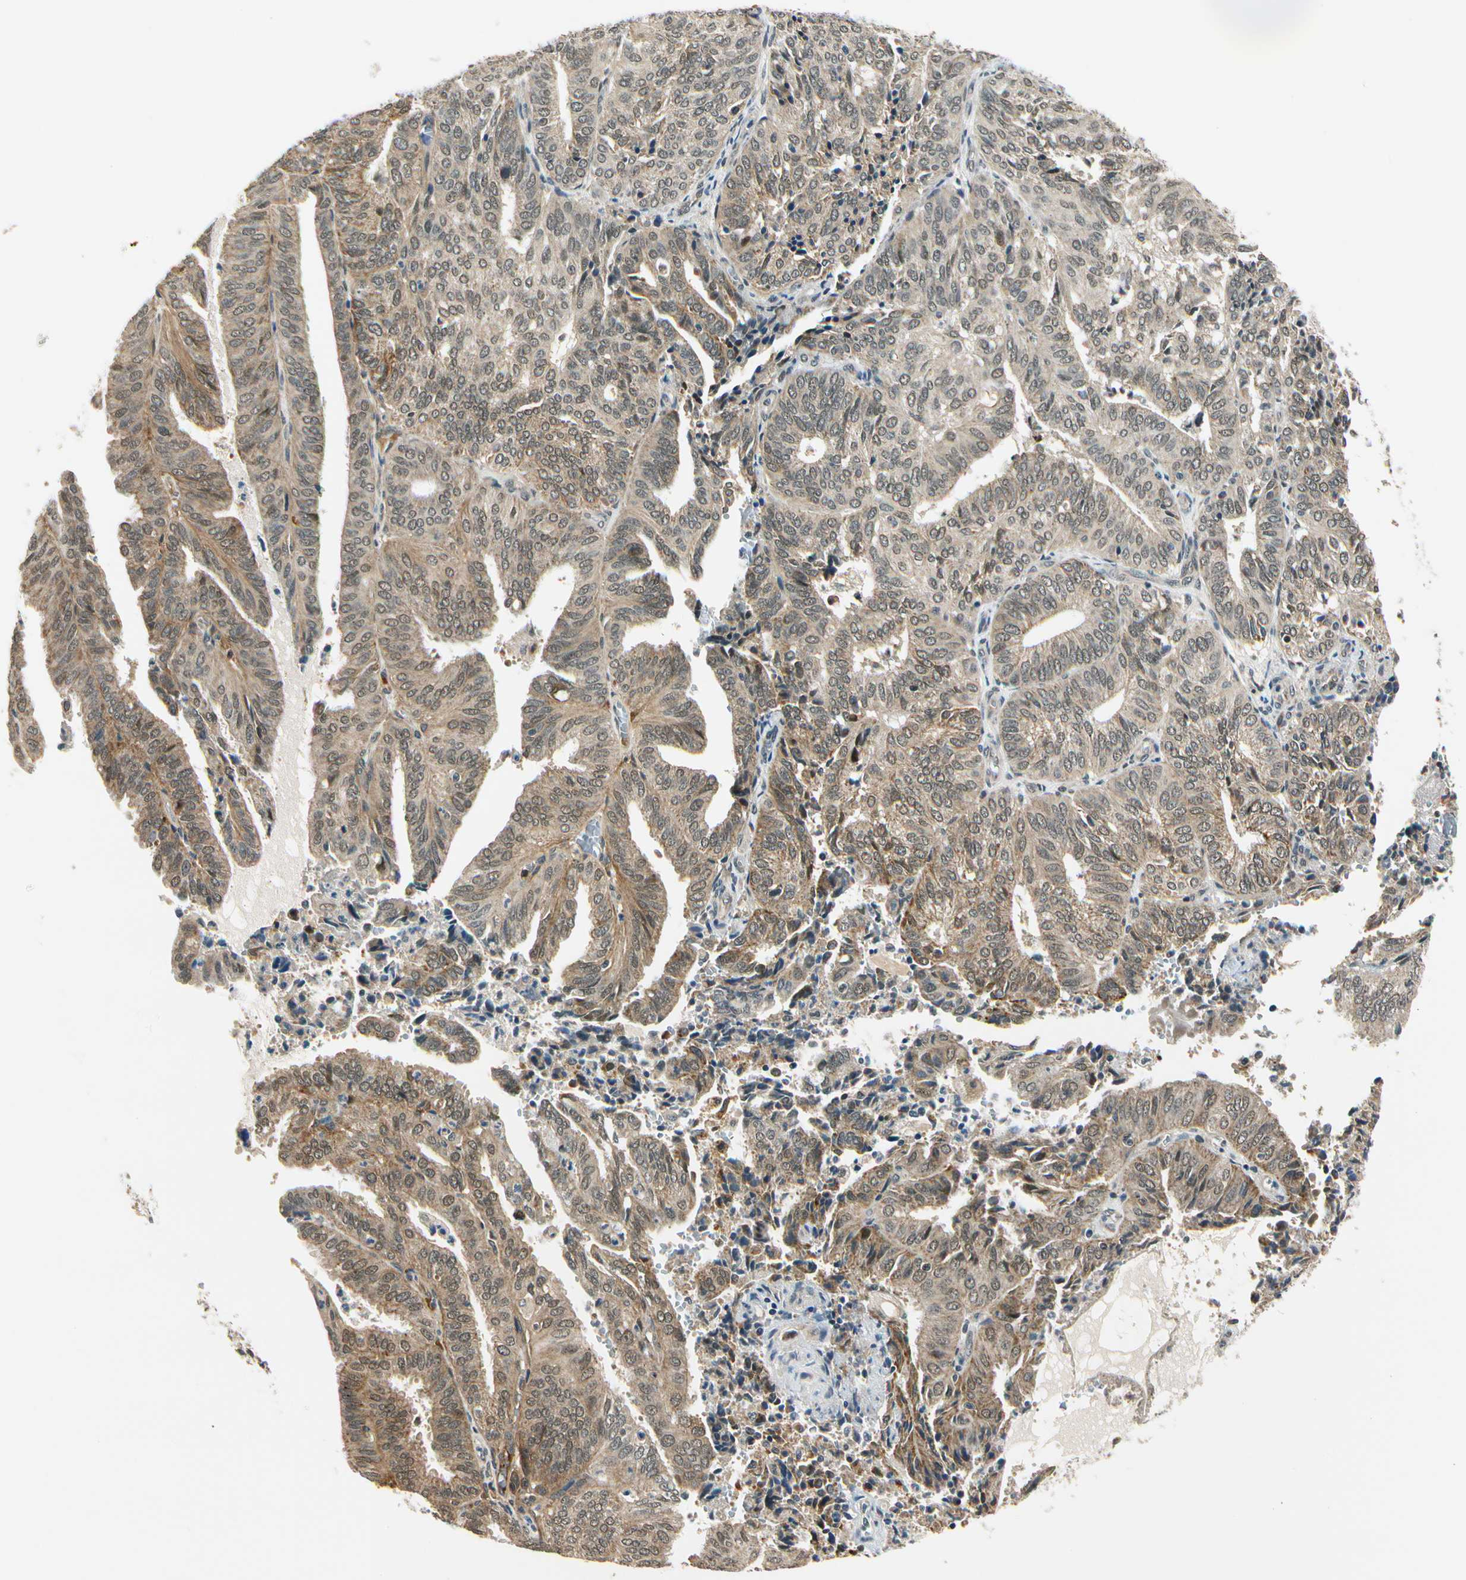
{"staining": {"intensity": "strong", "quantity": ">75%", "location": "cytoplasmic/membranous"}, "tissue": "endometrial cancer", "cell_type": "Tumor cells", "image_type": "cancer", "snomed": [{"axis": "morphology", "description": "Adenocarcinoma, NOS"}, {"axis": "topography", "description": "Uterus"}], "caption": "Endometrial cancer tissue exhibits strong cytoplasmic/membranous positivity in about >75% of tumor cells", "gene": "PDK2", "patient": {"sex": "female", "age": 60}}